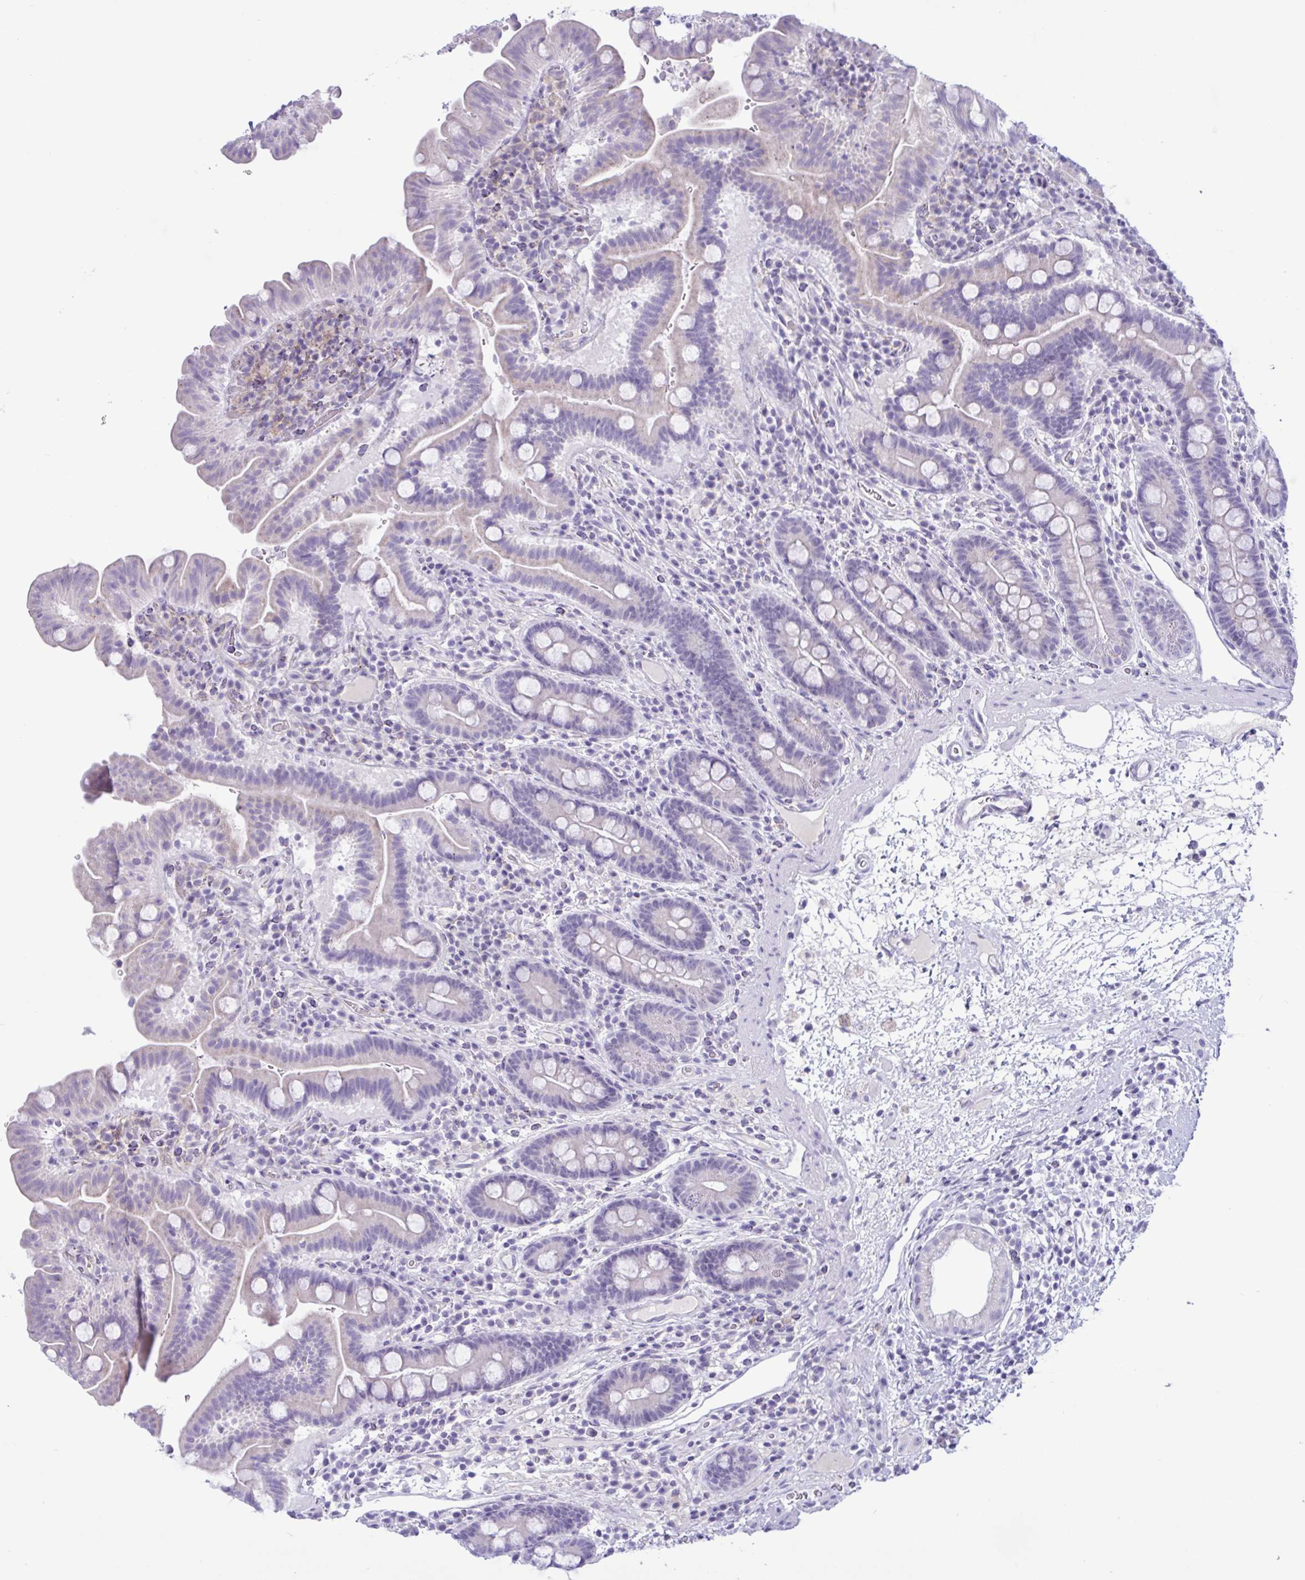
{"staining": {"intensity": "negative", "quantity": "none", "location": "none"}, "tissue": "small intestine", "cell_type": "Glandular cells", "image_type": "normal", "snomed": [{"axis": "morphology", "description": "Normal tissue, NOS"}, {"axis": "topography", "description": "Small intestine"}], "caption": "IHC micrograph of benign small intestine: human small intestine stained with DAB (3,3'-diaminobenzidine) displays no significant protein expression in glandular cells. The staining was performed using DAB to visualize the protein expression in brown, while the nuclei were stained in blue with hematoxylin (Magnification: 20x).", "gene": "SREBF1", "patient": {"sex": "male", "age": 26}}